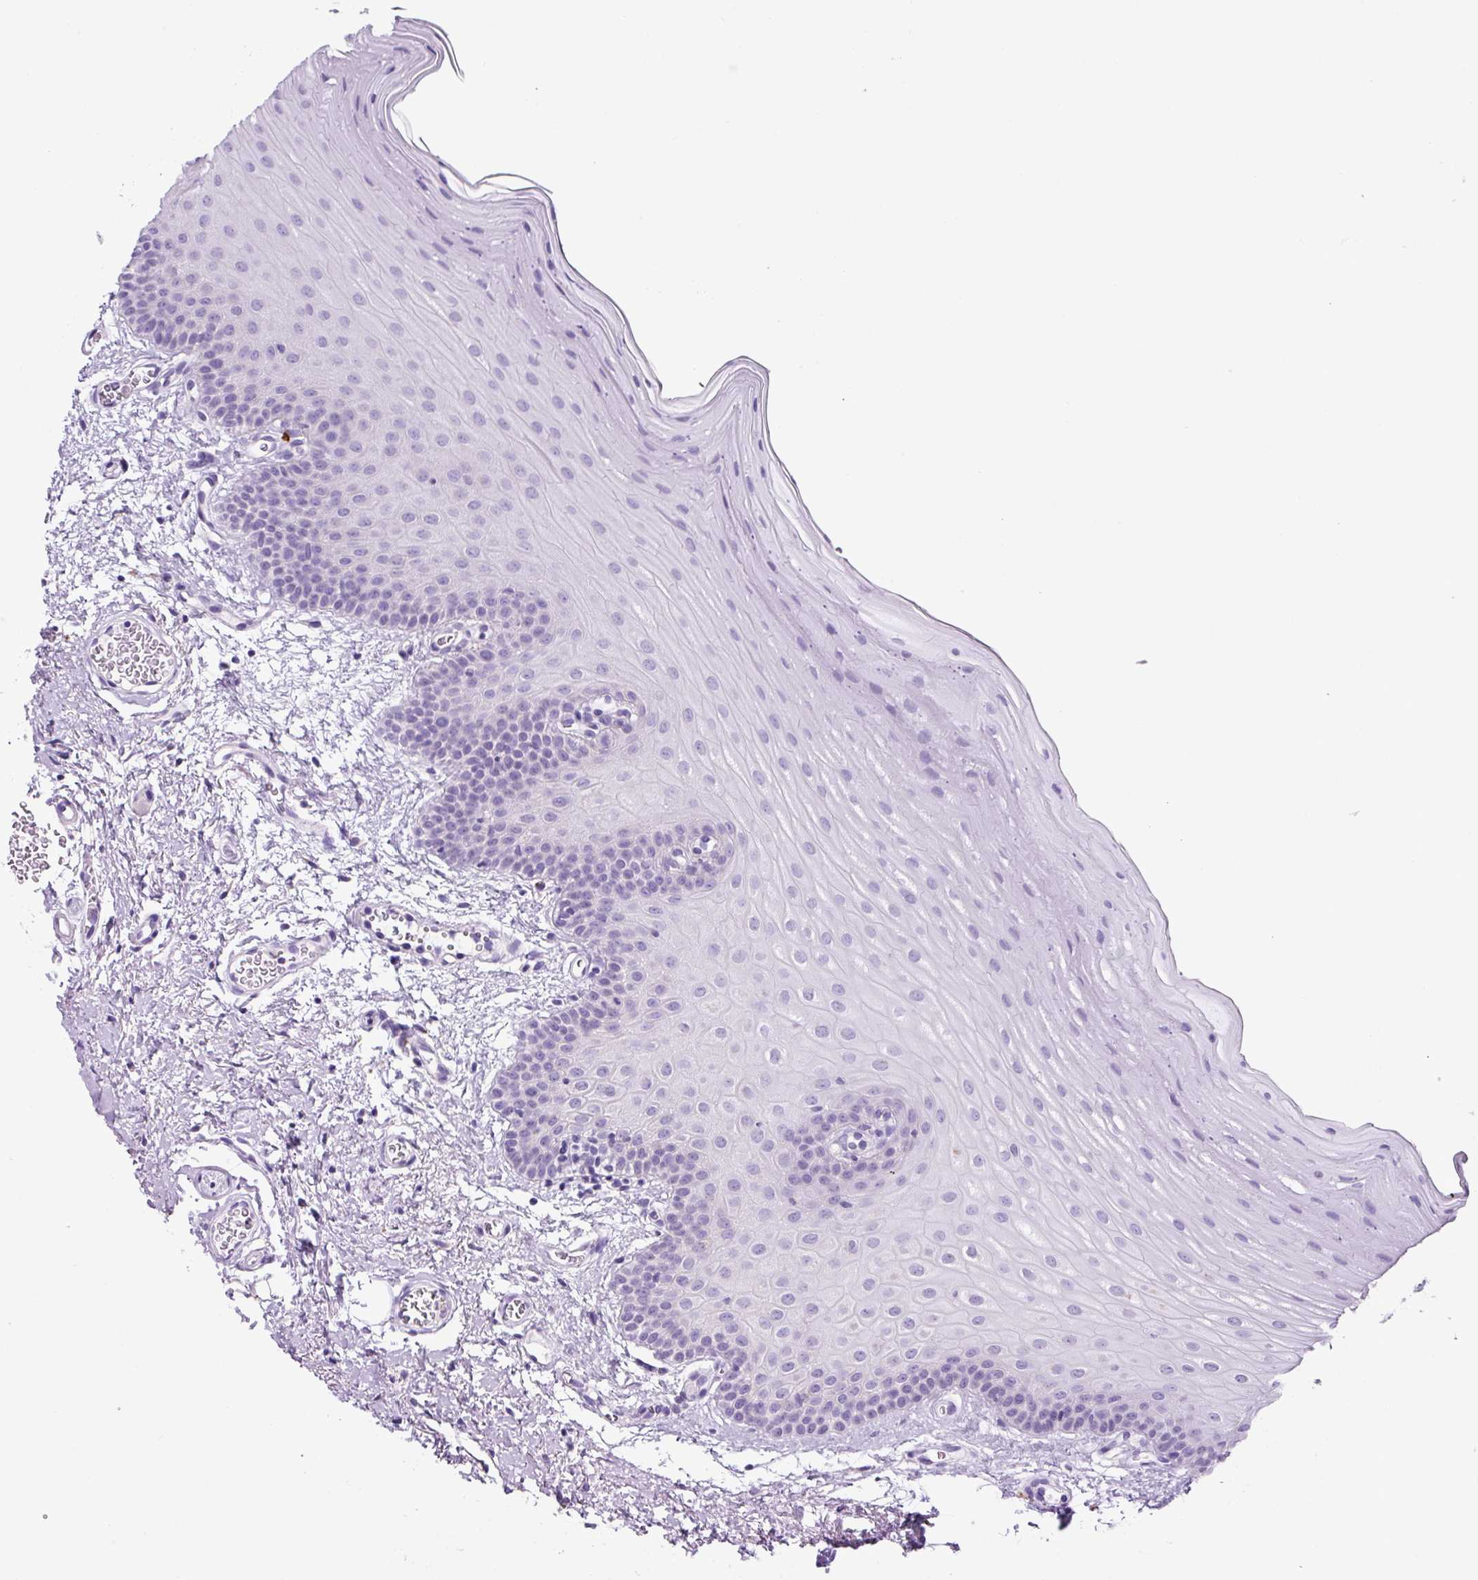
{"staining": {"intensity": "negative", "quantity": "none", "location": "none"}, "tissue": "oral mucosa", "cell_type": "Squamous epithelial cells", "image_type": "normal", "snomed": [{"axis": "morphology", "description": "Normal tissue, NOS"}, {"axis": "topography", "description": "Oral tissue"}], "caption": "Oral mucosa stained for a protein using IHC exhibits no staining squamous epithelial cells.", "gene": "LCN10", "patient": {"sex": "male", "age": 68}}